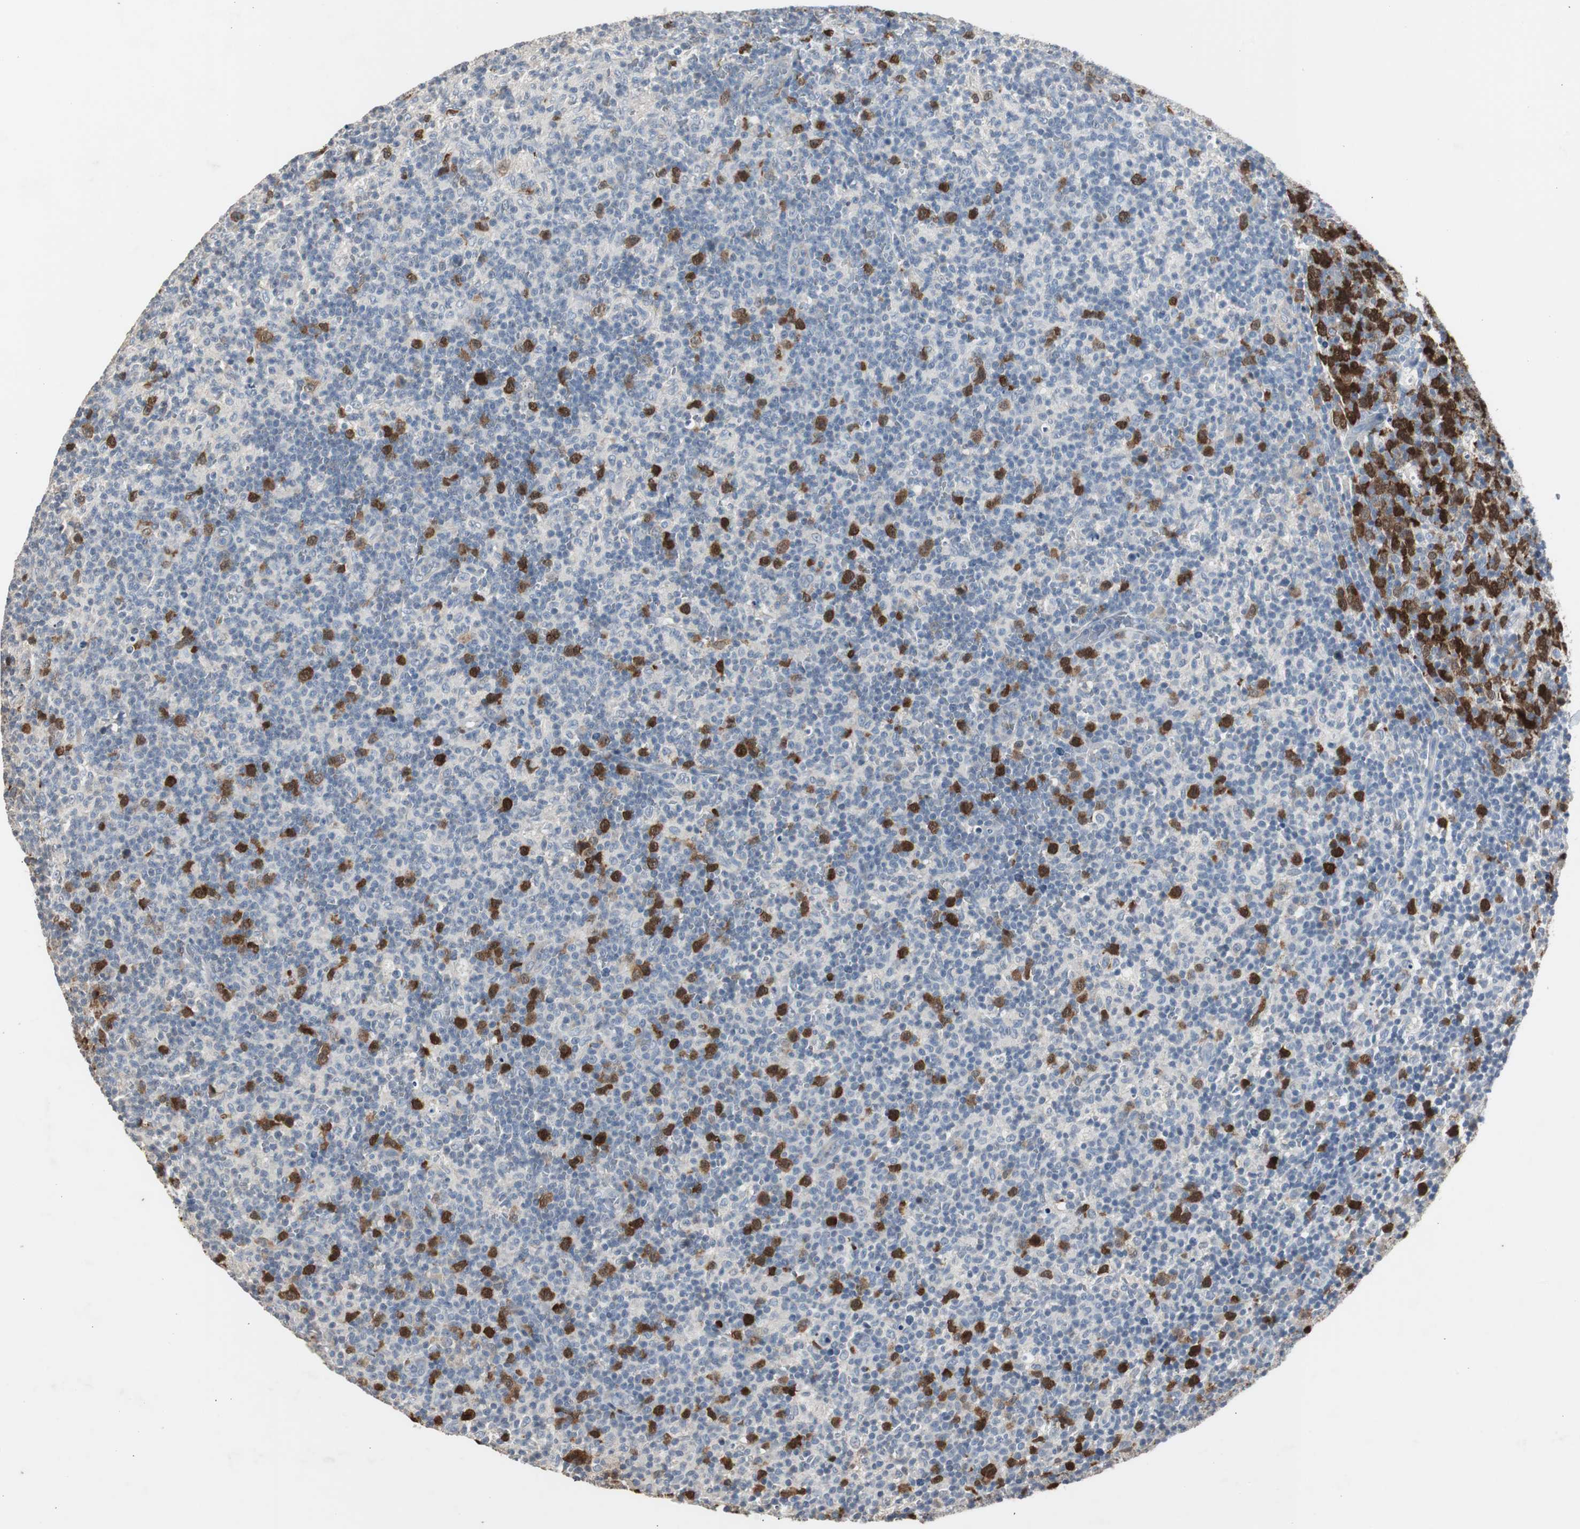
{"staining": {"intensity": "strong", "quantity": "25%-75%", "location": "cytoplasmic/membranous,nuclear"}, "tissue": "lymph node", "cell_type": "Germinal center cells", "image_type": "normal", "snomed": [{"axis": "morphology", "description": "Normal tissue, NOS"}, {"axis": "morphology", "description": "Inflammation, NOS"}, {"axis": "topography", "description": "Lymph node"}], "caption": "Human lymph node stained for a protein (brown) demonstrates strong cytoplasmic/membranous,nuclear positive positivity in about 25%-75% of germinal center cells.", "gene": "TK1", "patient": {"sex": "male", "age": 55}}